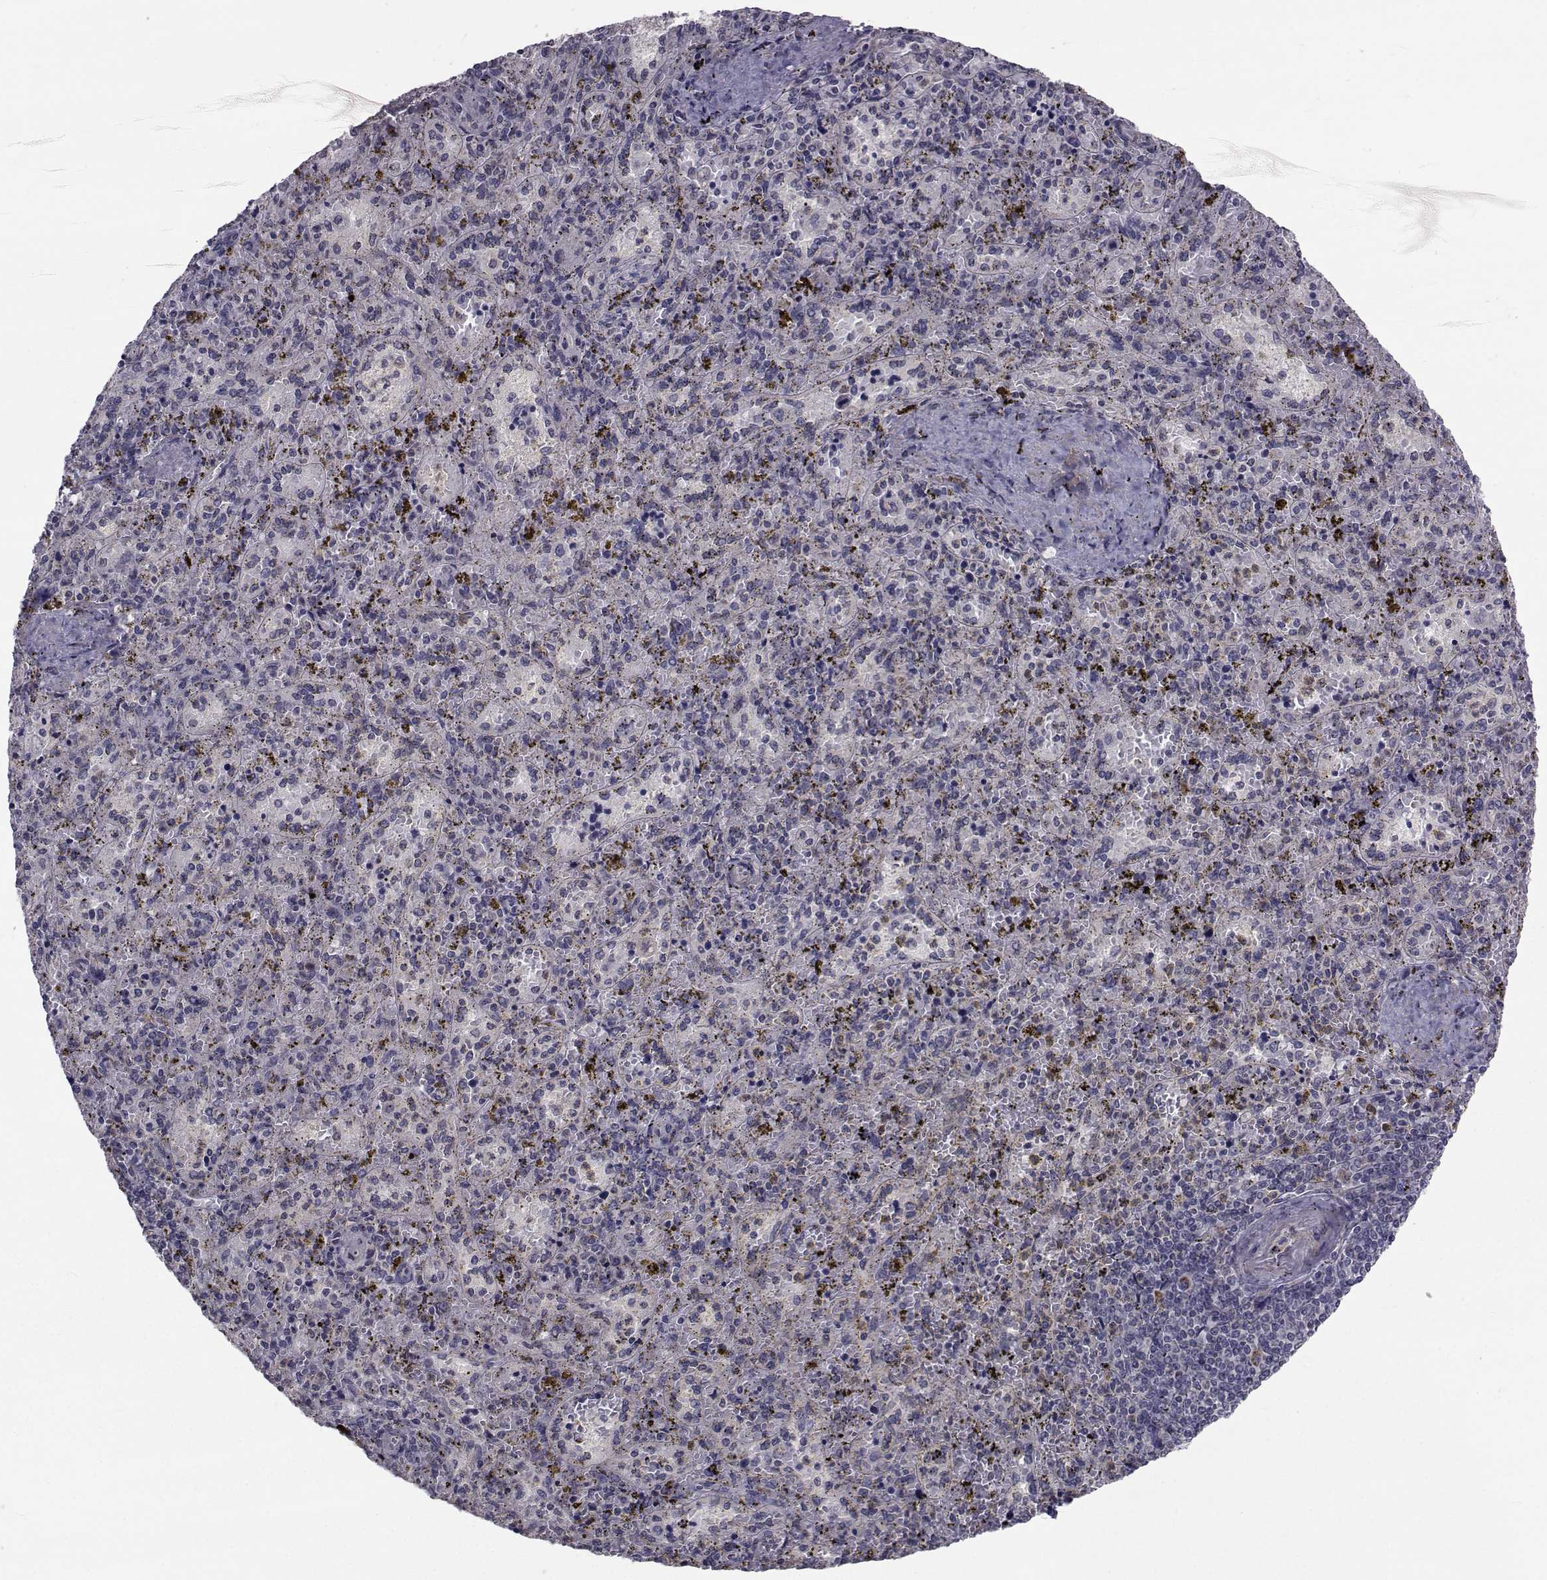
{"staining": {"intensity": "negative", "quantity": "none", "location": "none"}, "tissue": "spleen", "cell_type": "Cells in red pulp", "image_type": "normal", "snomed": [{"axis": "morphology", "description": "Normal tissue, NOS"}, {"axis": "topography", "description": "Spleen"}], "caption": "An immunohistochemistry micrograph of benign spleen is shown. There is no staining in cells in red pulp of spleen. (DAB IHC visualized using brightfield microscopy, high magnification).", "gene": "CFAP74", "patient": {"sex": "female", "age": 50}}